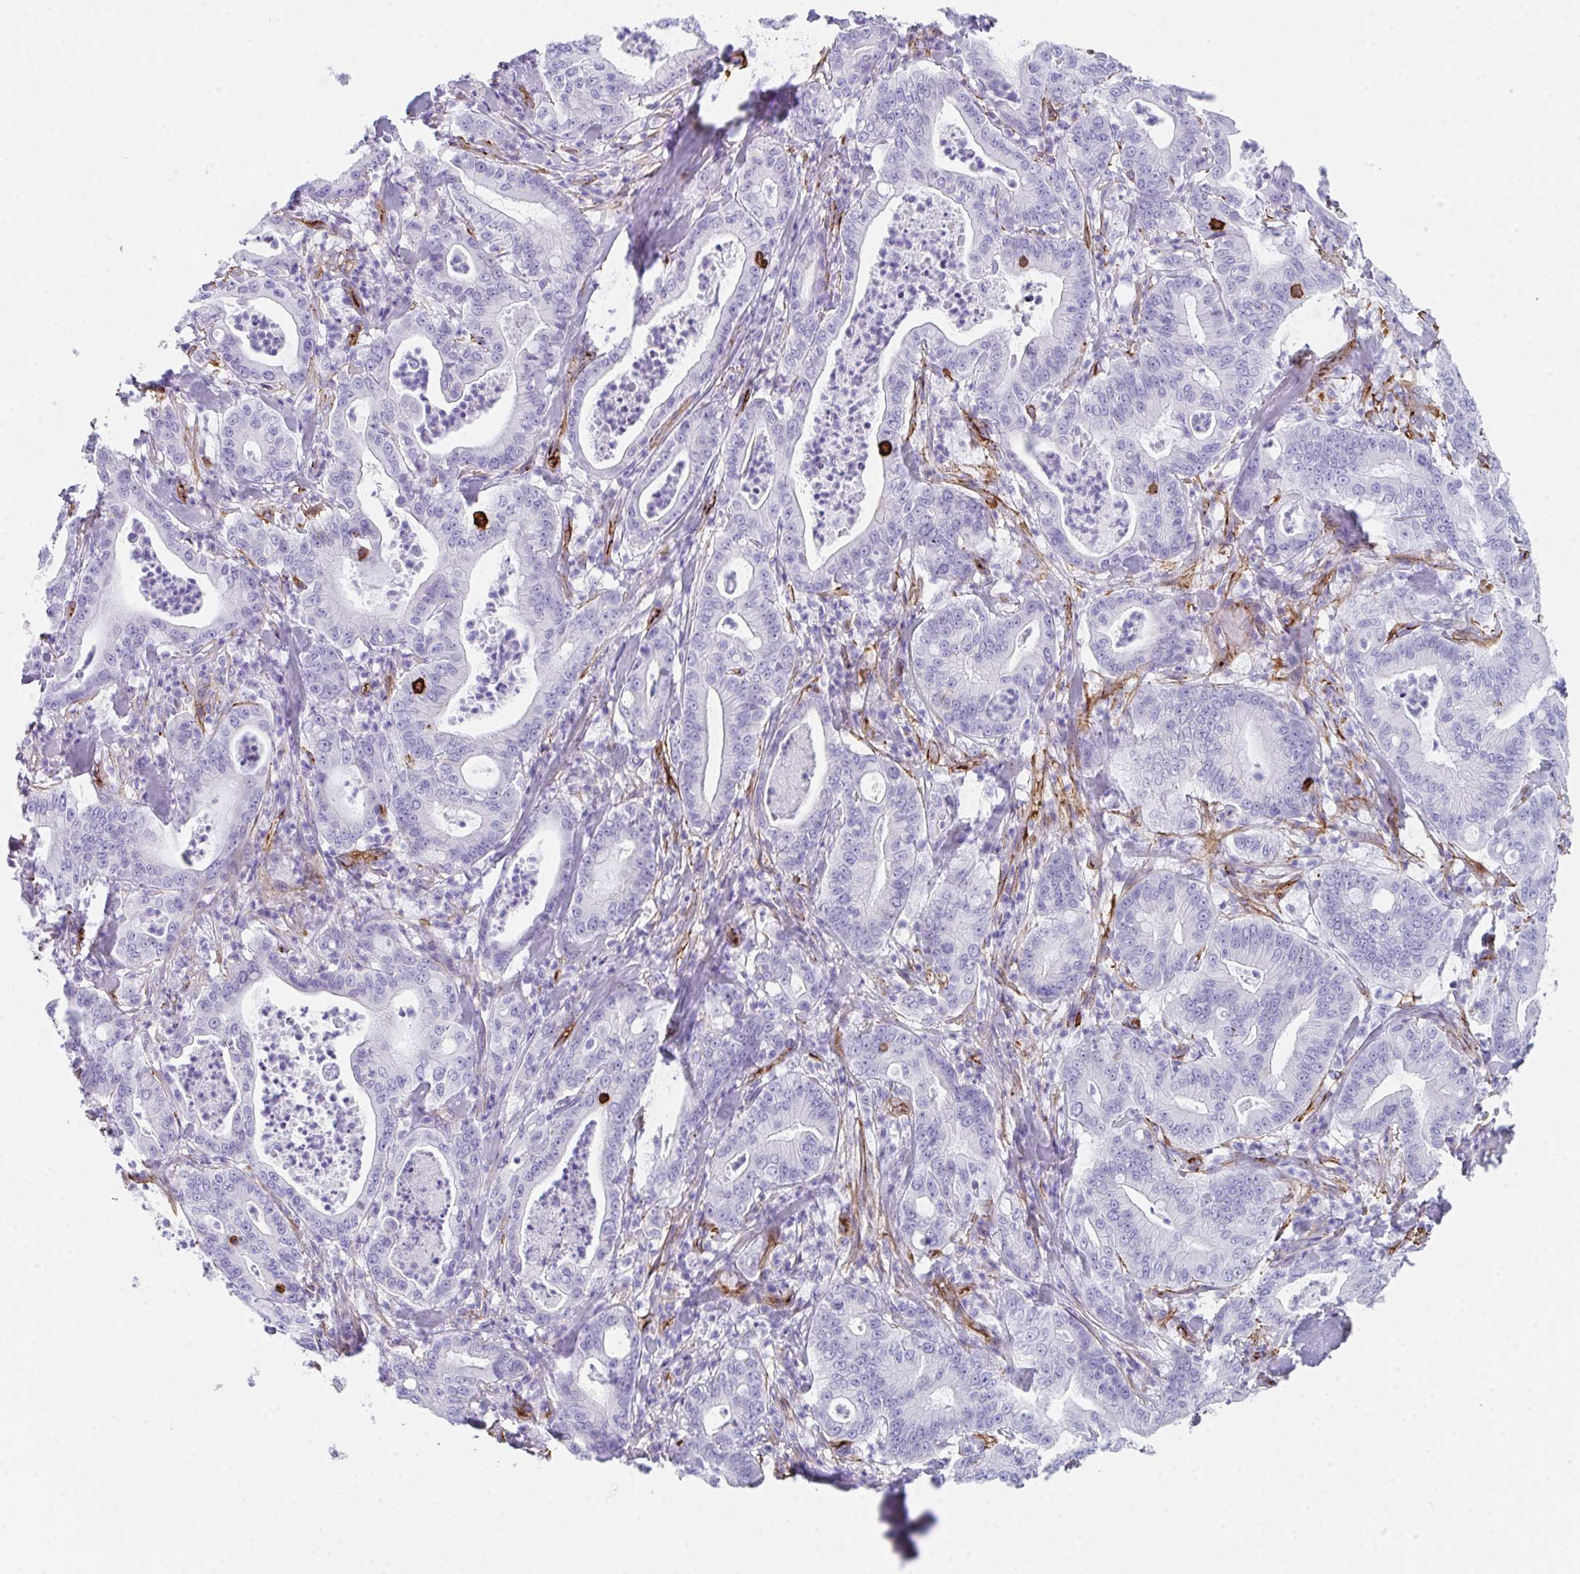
{"staining": {"intensity": "negative", "quantity": "none", "location": "none"}, "tissue": "pancreatic cancer", "cell_type": "Tumor cells", "image_type": "cancer", "snomed": [{"axis": "morphology", "description": "Adenocarcinoma, NOS"}, {"axis": "topography", "description": "Pancreas"}], "caption": "Immunohistochemistry (IHC) of human pancreatic adenocarcinoma demonstrates no staining in tumor cells.", "gene": "DBN1", "patient": {"sex": "male", "age": 71}}